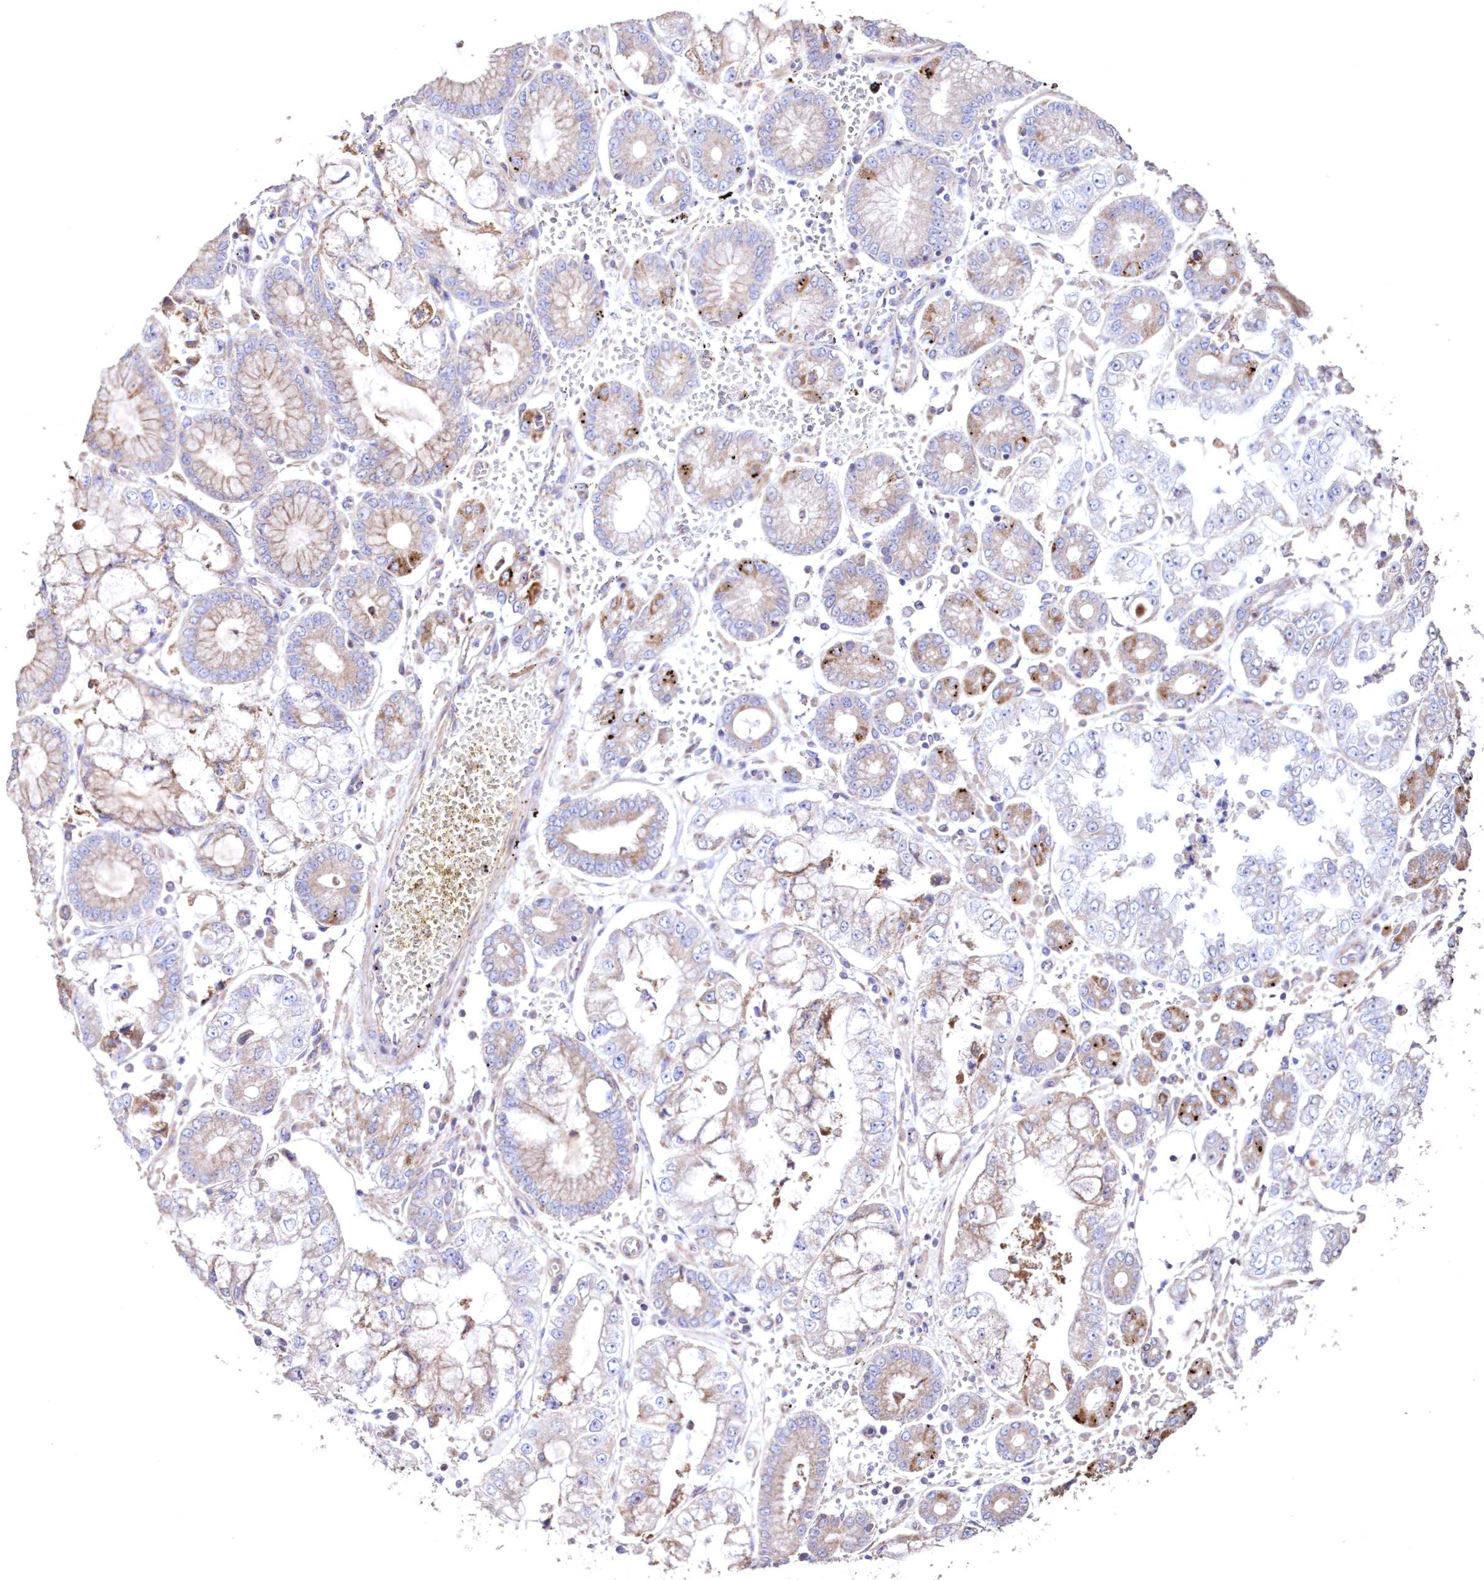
{"staining": {"intensity": "weak", "quantity": "25%-75%", "location": "cytoplasmic/membranous"}, "tissue": "stomach cancer", "cell_type": "Tumor cells", "image_type": "cancer", "snomed": [{"axis": "morphology", "description": "Adenocarcinoma, NOS"}, {"axis": "topography", "description": "Stomach"}], "caption": "Protein staining of adenocarcinoma (stomach) tissue exhibits weak cytoplasmic/membranous positivity in approximately 25%-75% of tumor cells.", "gene": "HADHB", "patient": {"sex": "male", "age": 76}}